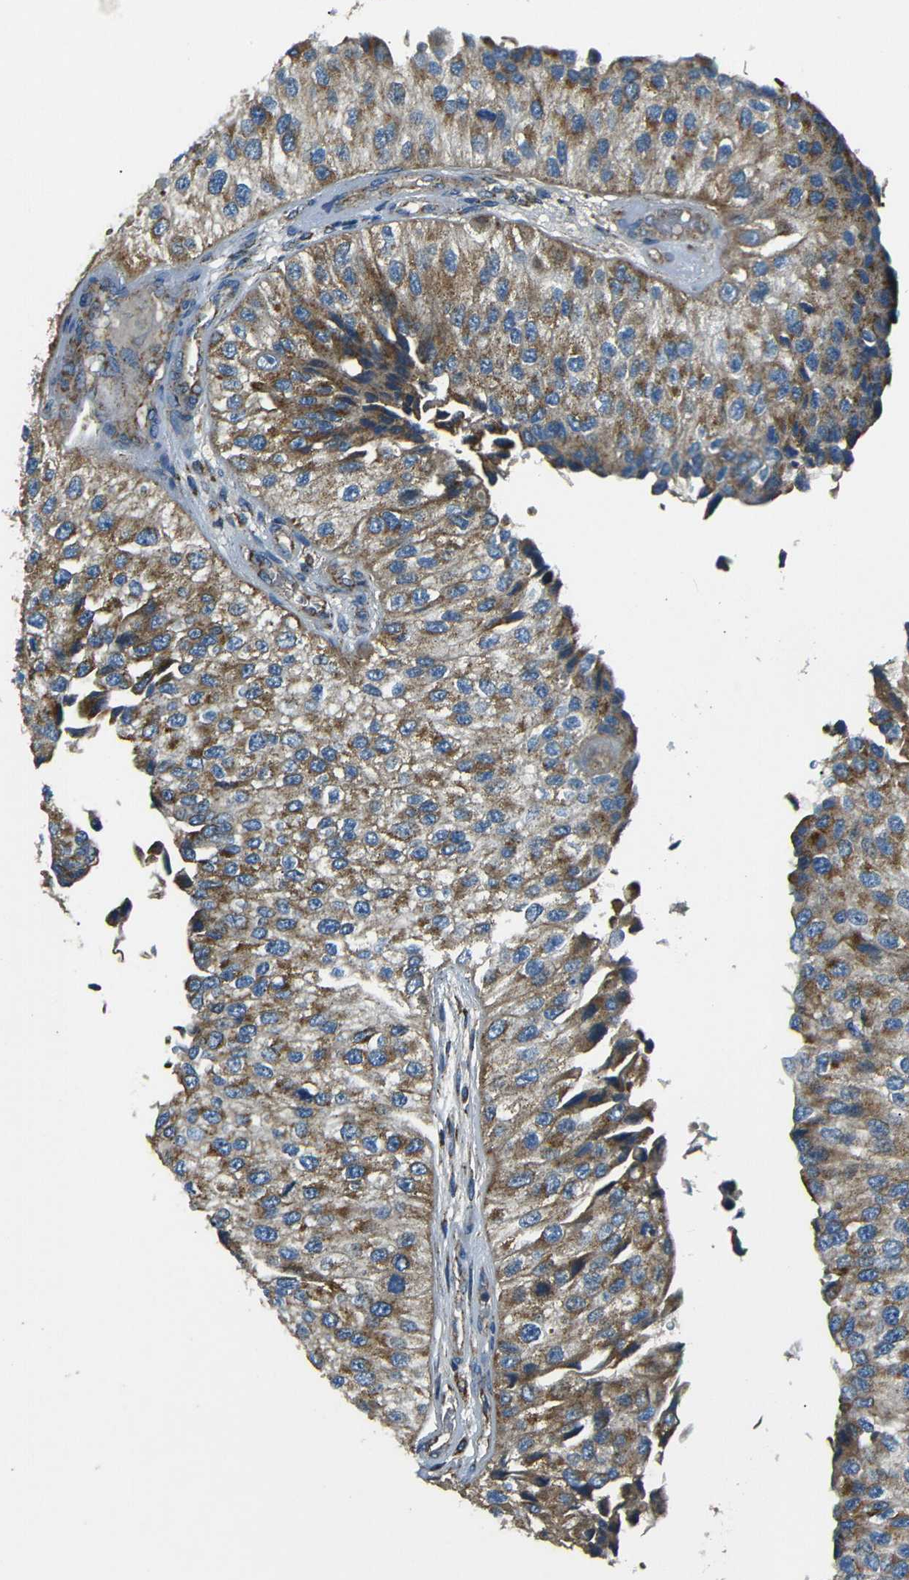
{"staining": {"intensity": "moderate", "quantity": ">75%", "location": "cytoplasmic/membranous"}, "tissue": "urothelial cancer", "cell_type": "Tumor cells", "image_type": "cancer", "snomed": [{"axis": "morphology", "description": "Urothelial carcinoma, High grade"}, {"axis": "topography", "description": "Kidney"}, {"axis": "topography", "description": "Urinary bladder"}], "caption": "High-magnification brightfield microscopy of high-grade urothelial carcinoma stained with DAB (3,3'-diaminobenzidine) (brown) and counterstained with hematoxylin (blue). tumor cells exhibit moderate cytoplasmic/membranous staining is identified in about>75% of cells. Nuclei are stained in blue.", "gene": "NETO2", "patient": {"sex": "male", "age": 77}}